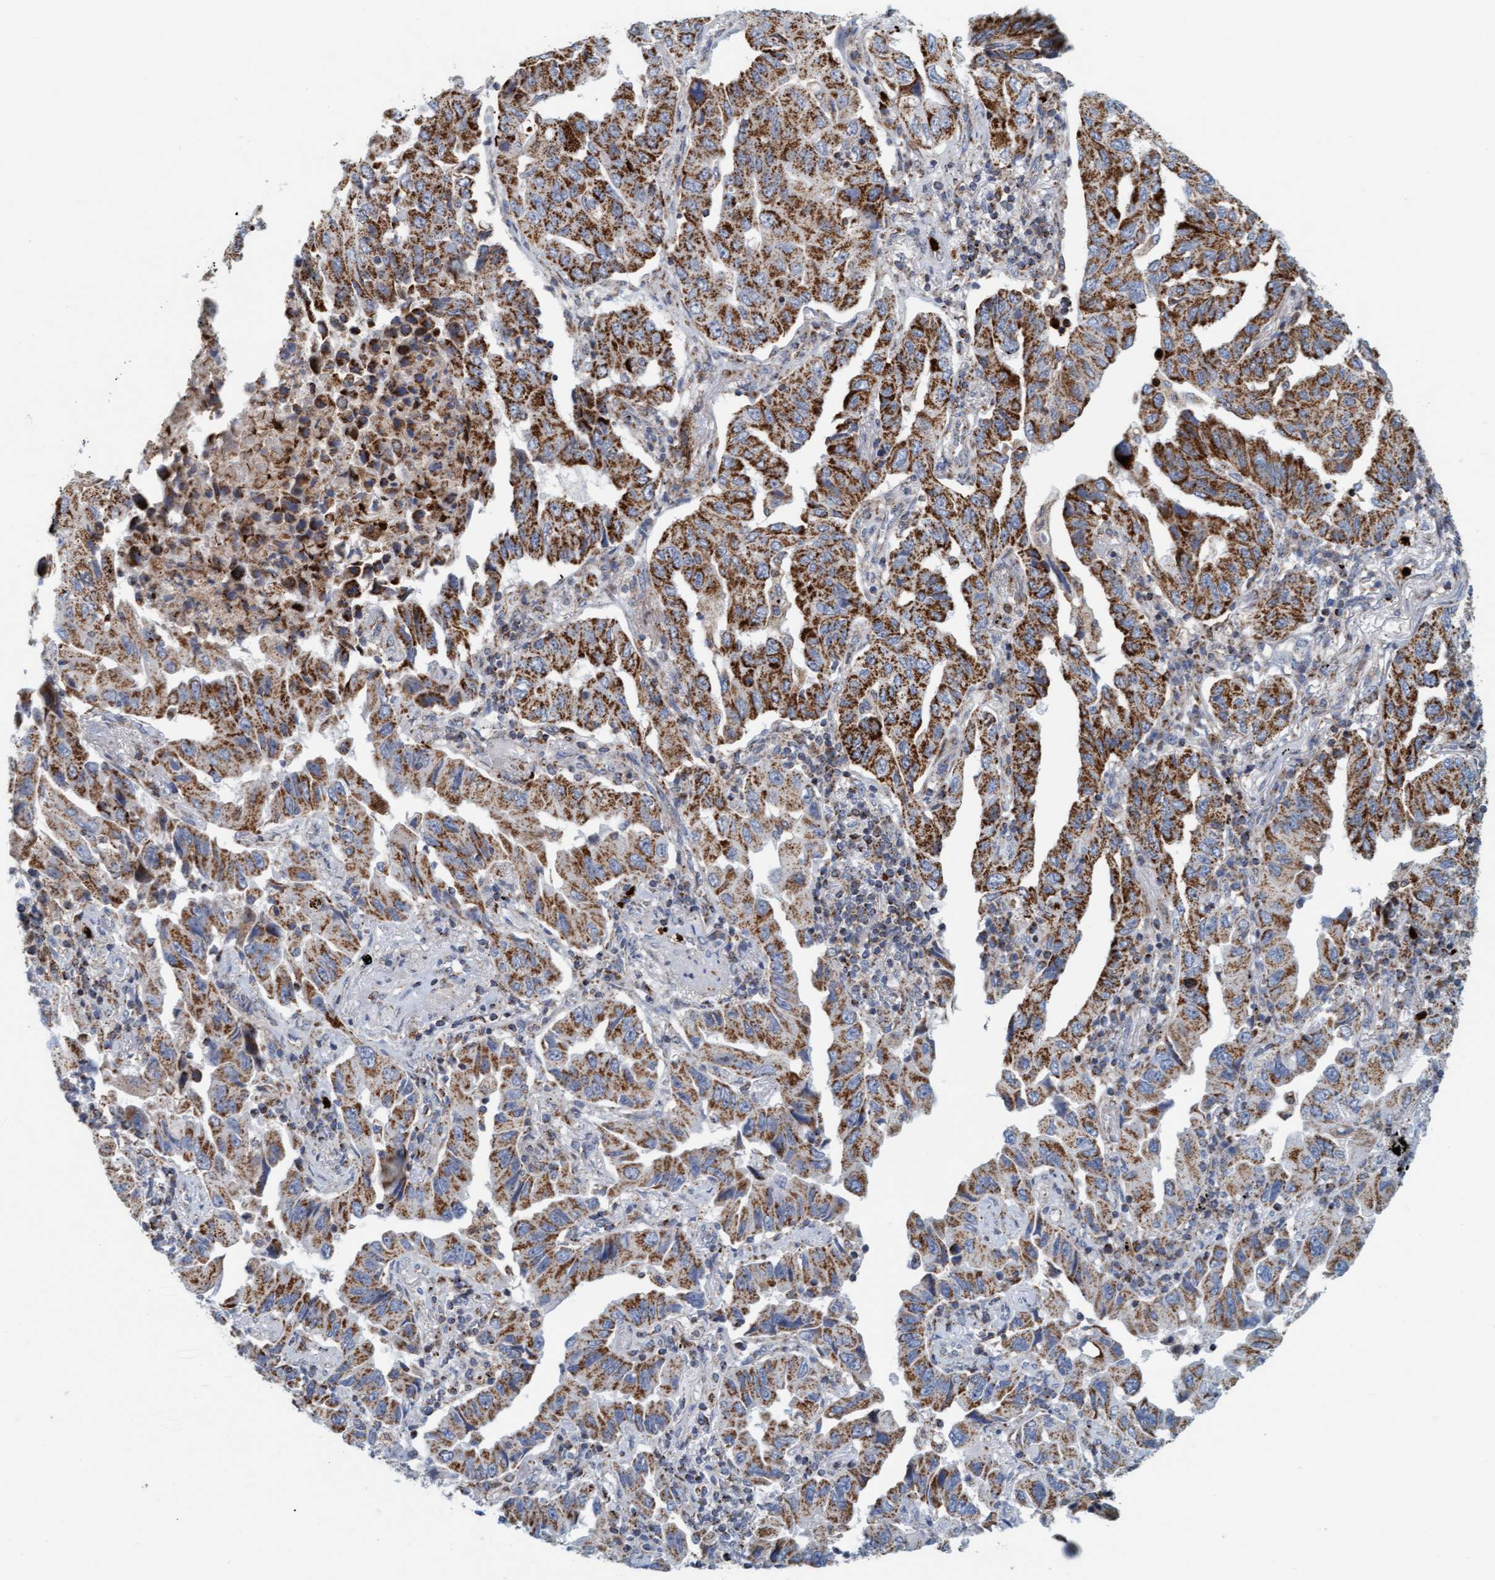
{"staining": {"intensity": "strong", "quantity": ">75%", "location": "cytoplasmic/membranous"}, "tissue": "lung cancer", "cell_type": "Tumor cells", "image_type": "cancer", "snomed": [{"axis": "morphology", "description": "Adenocarcinoma, NOS"}, {"axis": "topography", "description": "Lung"}], "caption": "Strong cytoplasmic/membranous protein expression is seen in about >75% of tumor cells in adenocarcinoma (lung).", "gene": "B9D1", "patient": {"sex": "female", "age": 65}}